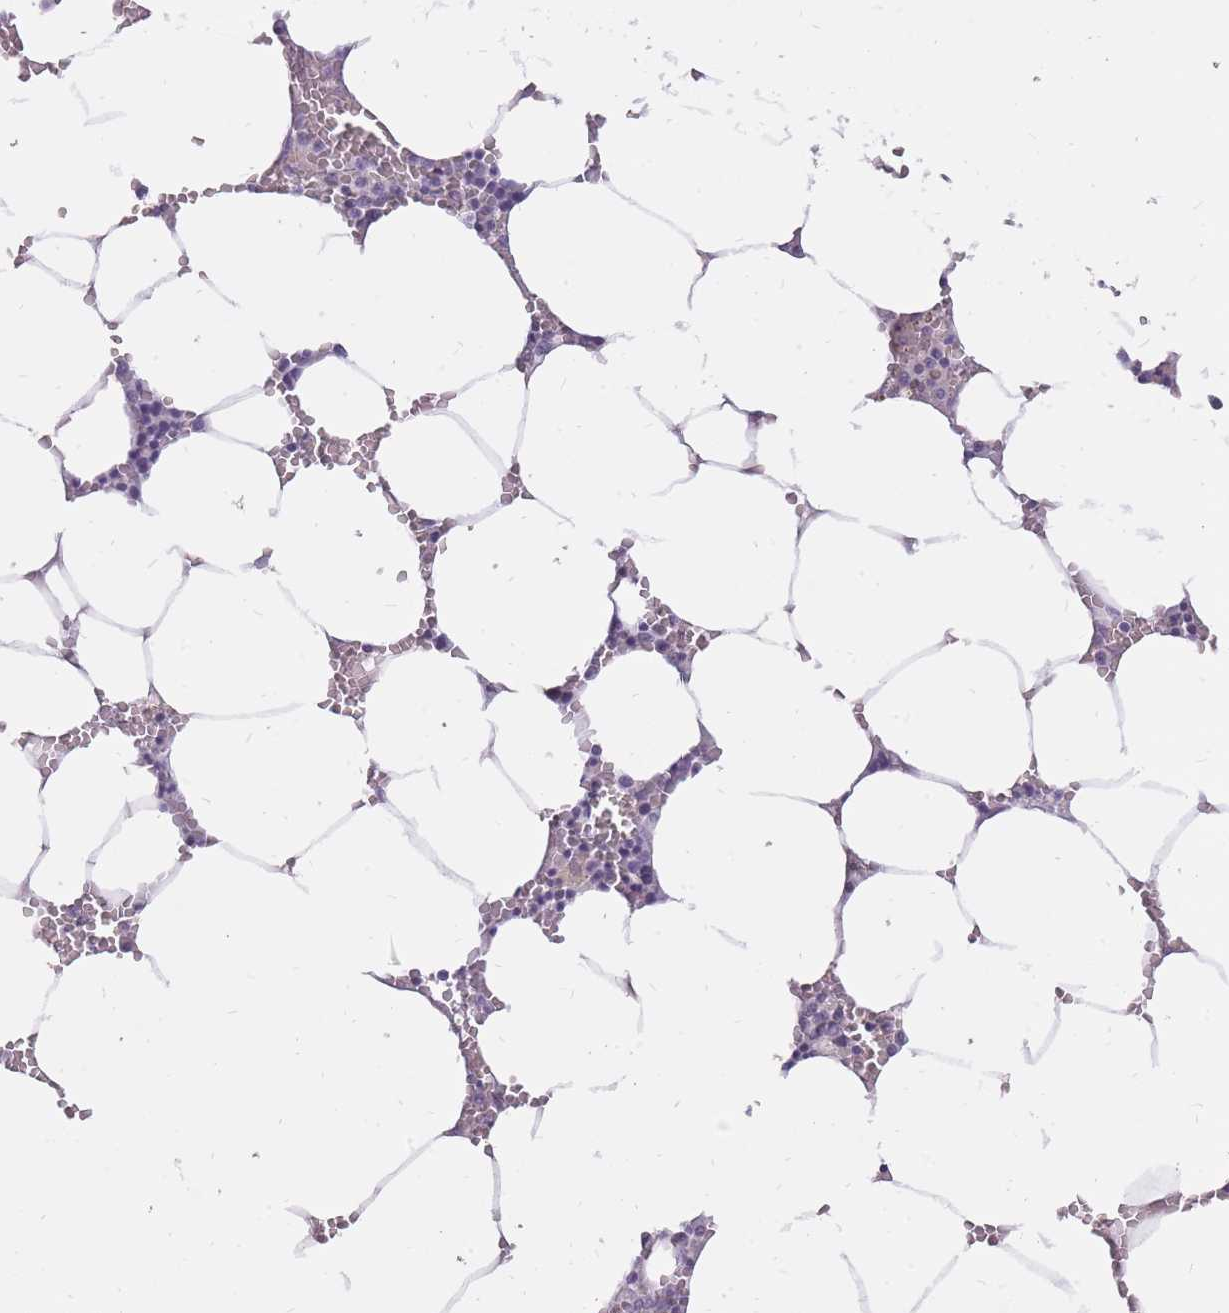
{"staining": {"intensity": "negative", "quantity": "none", "location": "none"}, "tissue": "bone marrow", "cell_type": "Hematopoietic cells", "image_type": "normal", "snomed": [{"axis": "morphology", "description": "Normal tissue, NOS"}, {"axis": "topography", "description": "Bone marrow"}], "caption": "Benign bone marrow was stained to show a protein in brown. There is no significant positivity in hematopoietic cells. Brightfield microscopy of immunohistochemistry (IHC) stained with DAB (brown) and hematoxylin (blue), captured at high magnification.", "gene": "POM121C", "patient": {"sex": "male", "age": 70}}